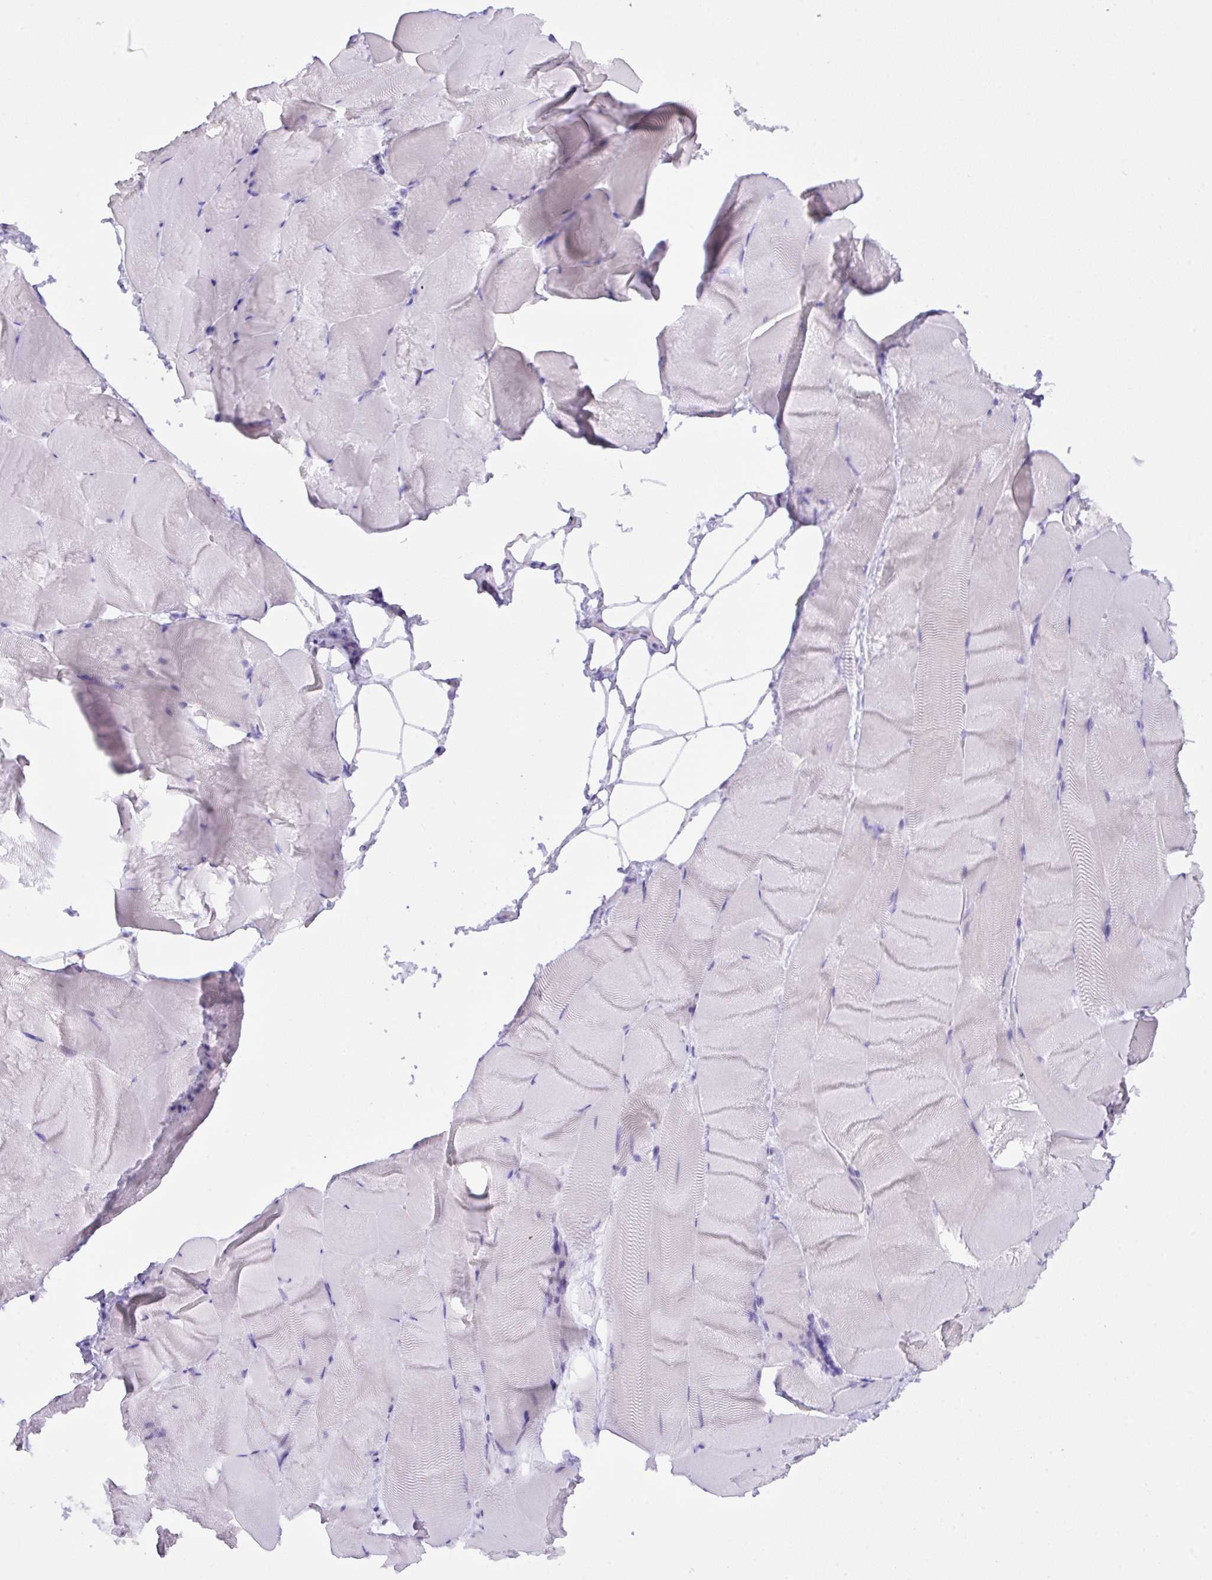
{"staining": {"intensity": "negative", "quantity": "none", "location": "none"}, "tissue": "skeletal muscle", "cell_type": "Myocytes", "image_type": "normal", "snomed": [{"axis": "morphology", "description": "Normal tissue, NOS"}, {"axis": "topography", "description": "Skeletal muscle"}], "caption": "IHC histopathology image of normal skeletal muscle stained for a protein (brown), which exhibits no positivity in myocytes. (DAB IHC visualized using brightfield microscopy, high magnification).", "gene": "CST11", "patient": {"sex": "female", "age": 64}}